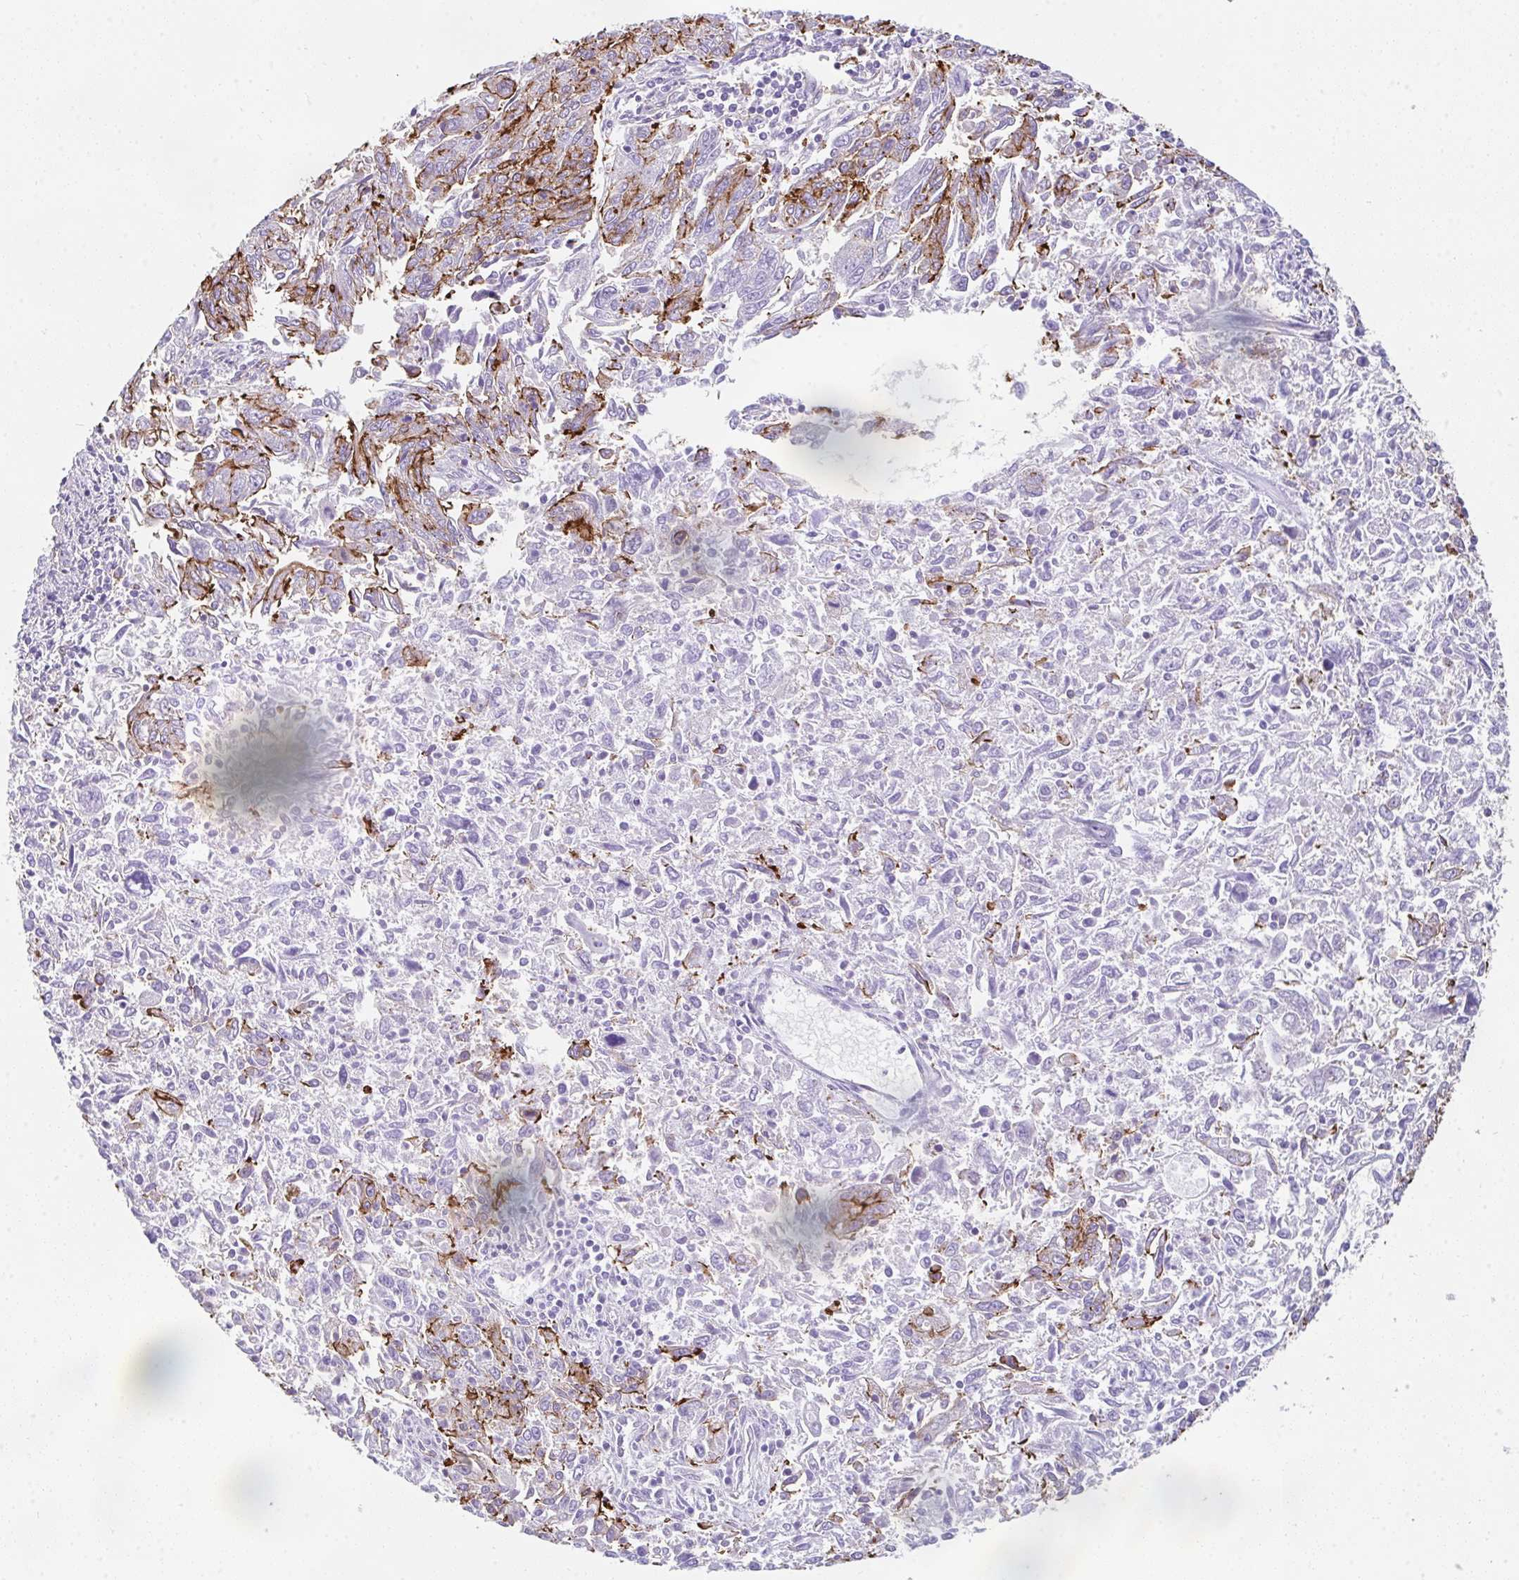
{"staining": {"intensity": "moderate", "quantity": ">75%", "location": "cytoplasmic/membranous"}, "tissue": "endometrial cancer", "cell_type": "Tumor cells", "image_type": "cancer", "snomed": [{"axis": "morphology", "description": "Adenocarcinoma, NOS"}, {"axis": "topography", "description": "Endometrium"}], "caption": "High-magnification brightfield microscopy of endometrial cancer stained with DAB (3,3'-diaminobenzidine) (brown) and counterstained with hematoxylin (blue). tumor cells exhibit moderate cytoplasmic/membranous positivity is identified in approximately>75% of cells.", "gene": "DBN1", "patient": {"sex": "female", "age": 42}}